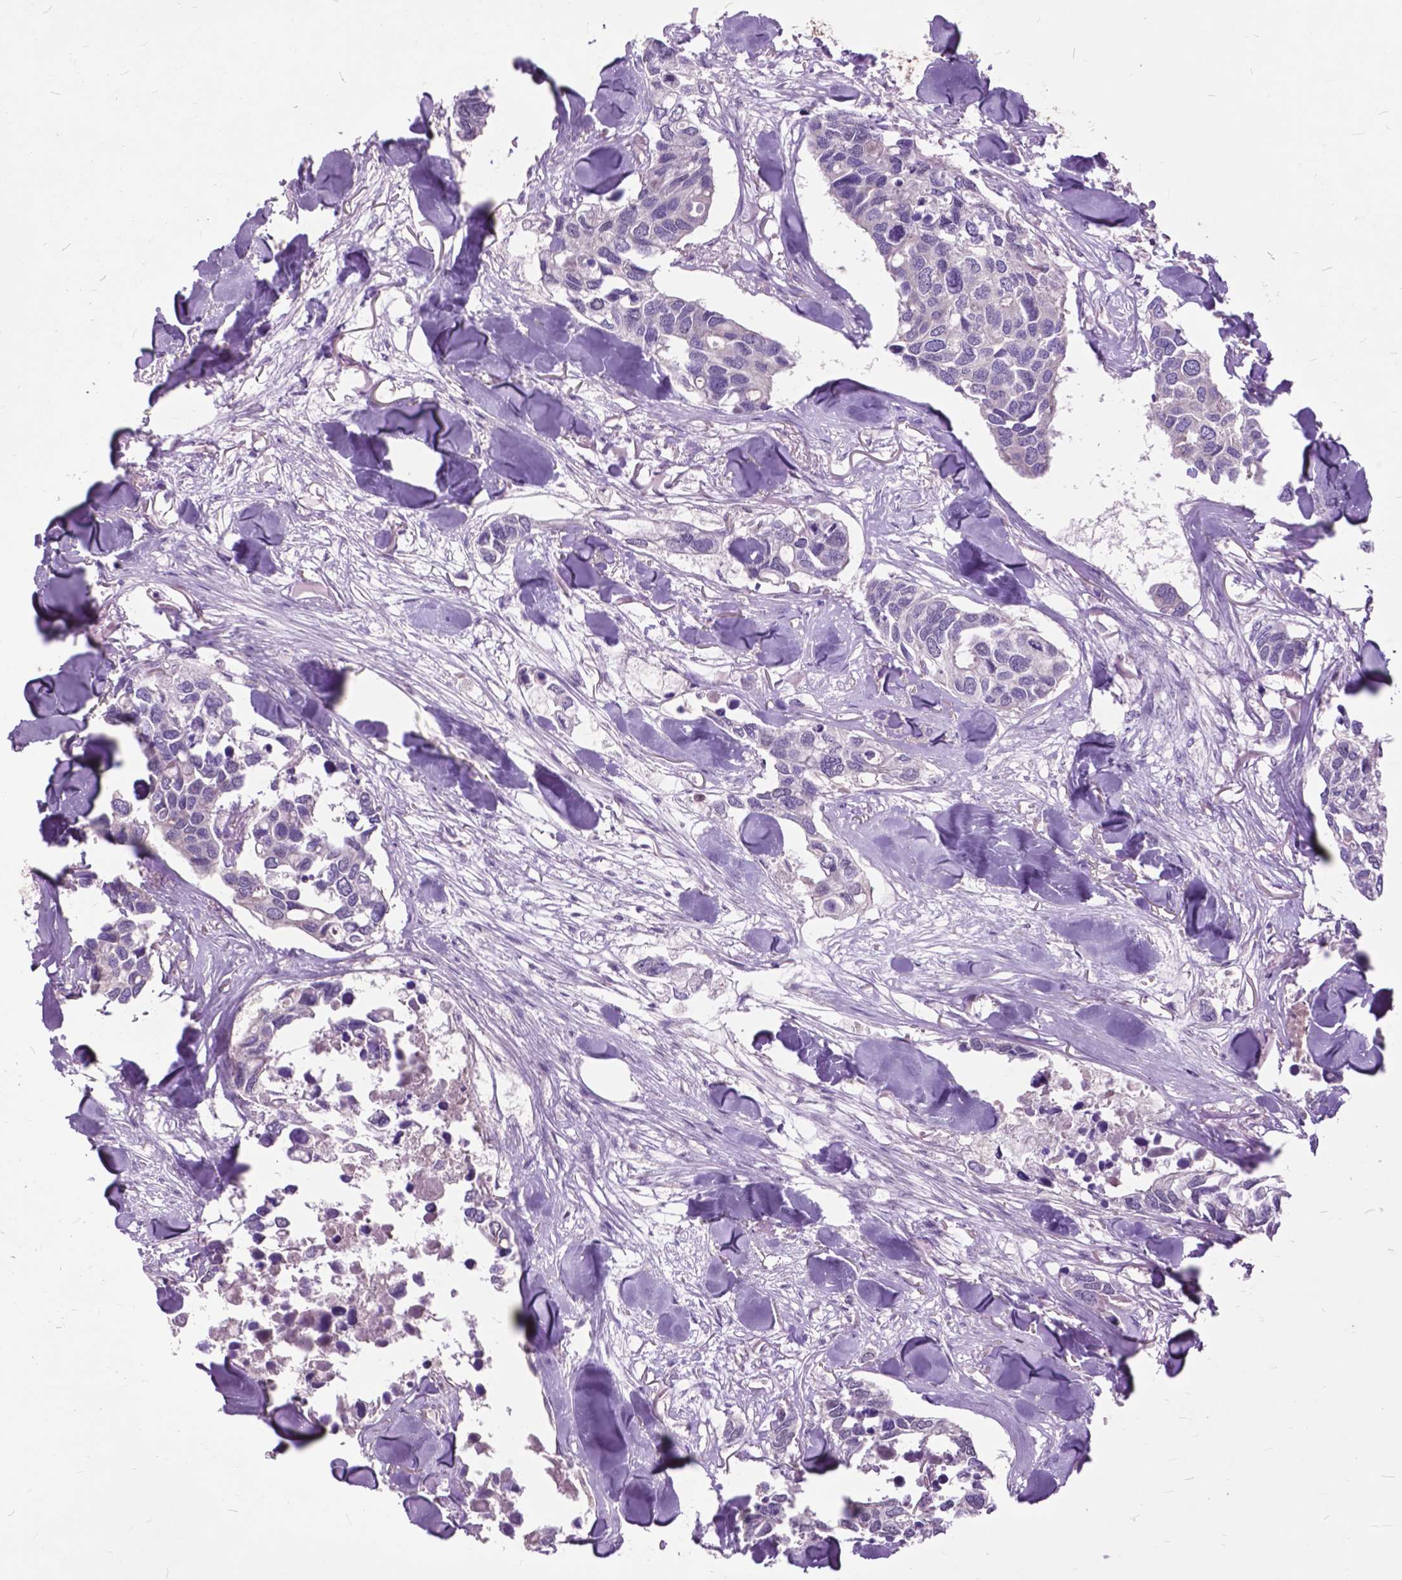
{"staining": {"intensity": "negative", "quantity": "none", "location": "none"}, "tissue": "breast cancer", "cell_type": "Tumor cells", "image_type": "cancer", "snomed": [{"axis": "morphology", "description": "Duct carcinoma"}, {"axis": "topography", "description": "Breast"}], "caption": "Breast cancer (infiltrating ductal carcinoma) was stained to show a protein in brown. There is no significant staining in tumor cells.", "gene": "ARAF", "patient": {"sex": "female", "age": 83}}